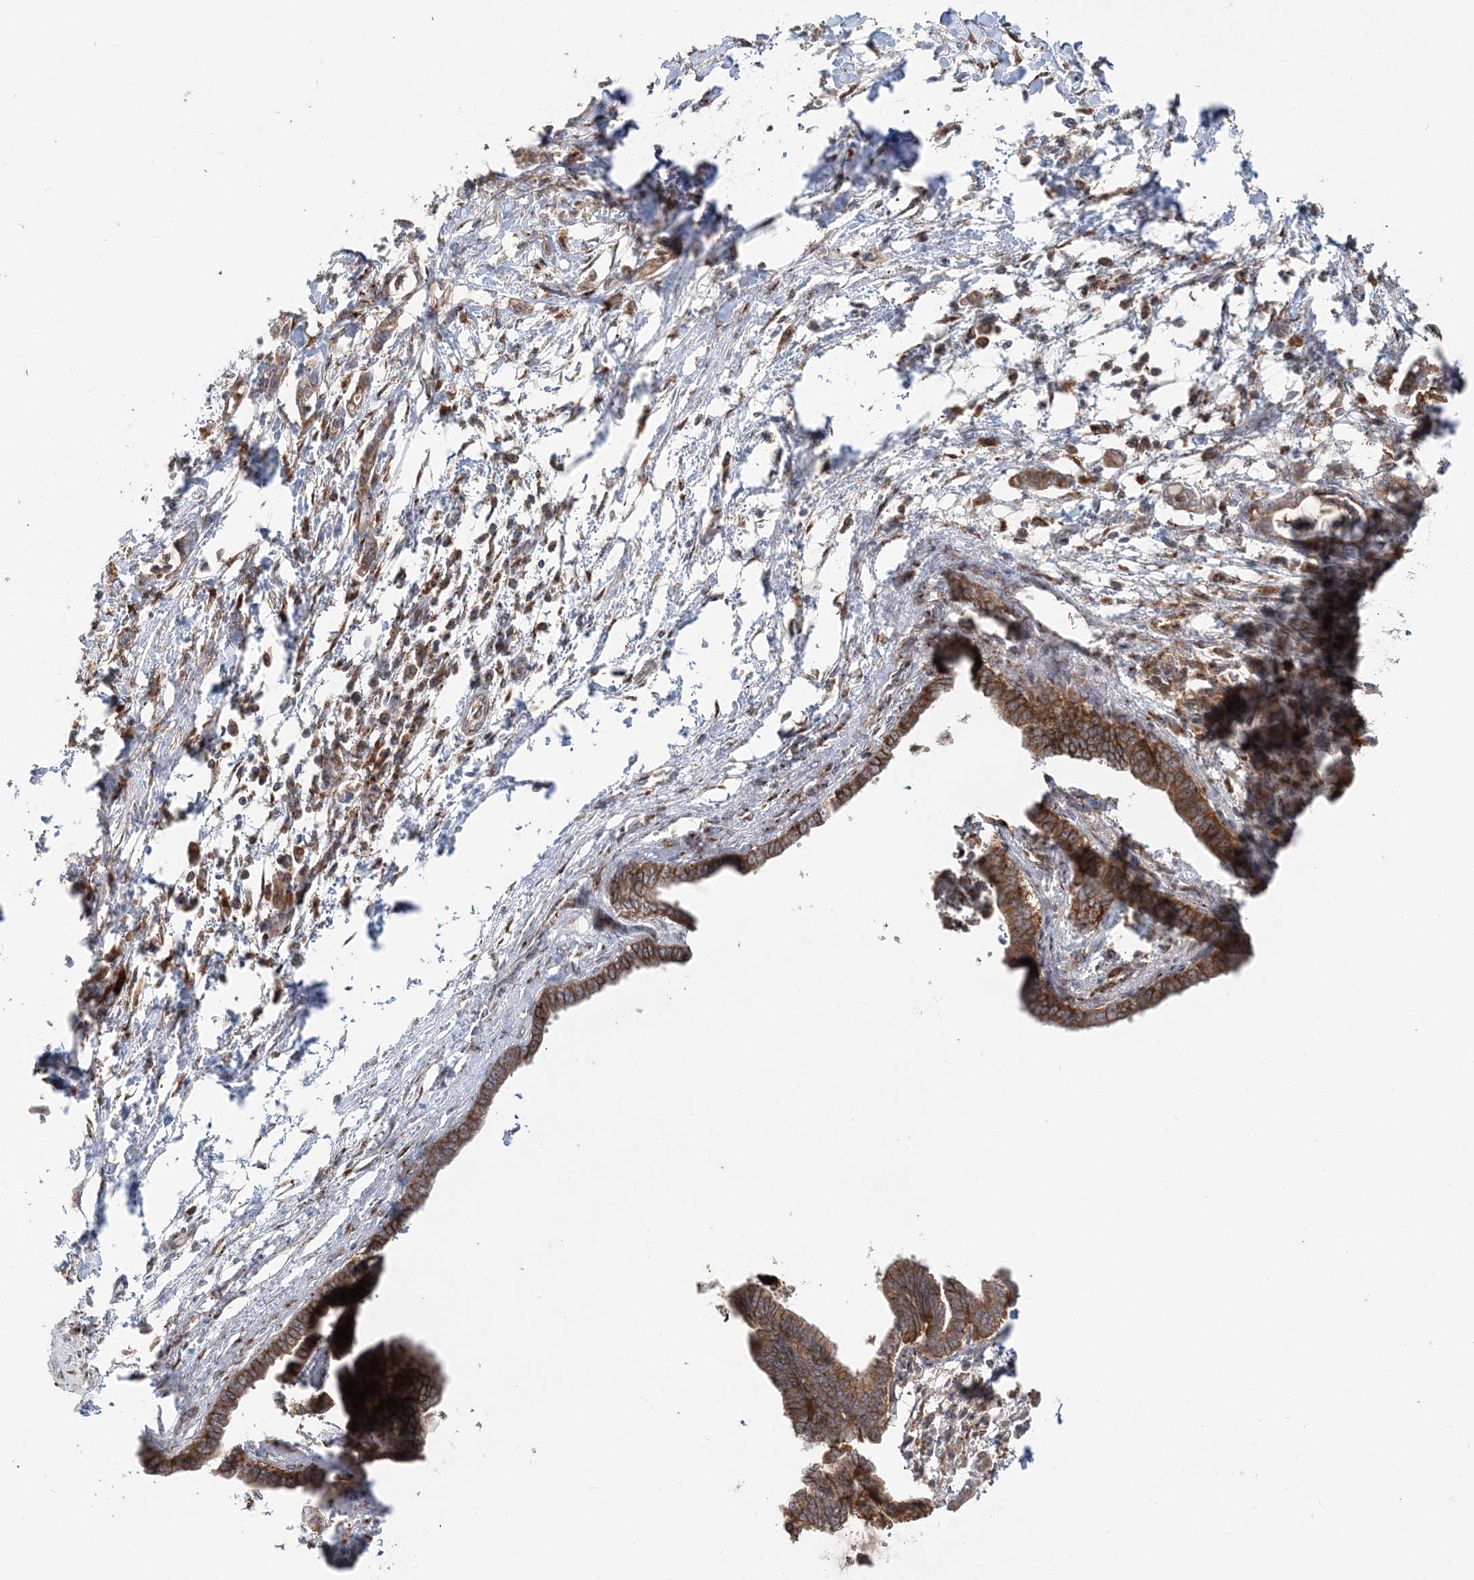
{"staining": {"intensity": "moderate", "quantity": ">75%", "location": "cytoplasmic/membranous"}, "tissue": "pancreatic cancer", "cell_type": "Tumor cells", "image_type": "cancer", "snomed": [{"axis": "morphology", "description": "Adenocarcinoma, NOS"}, {"axis": "topography", "description": "Pancreas"}], "caption": "Pancreatic cancer (adenocarcinoma) stained with a brown dye reveals moderate cytoplasmic/membranous positive positivity in approximately >75% of tumor cells.", "gene": "ABCC3", "patient": {"sex": "female", "age": 55}}